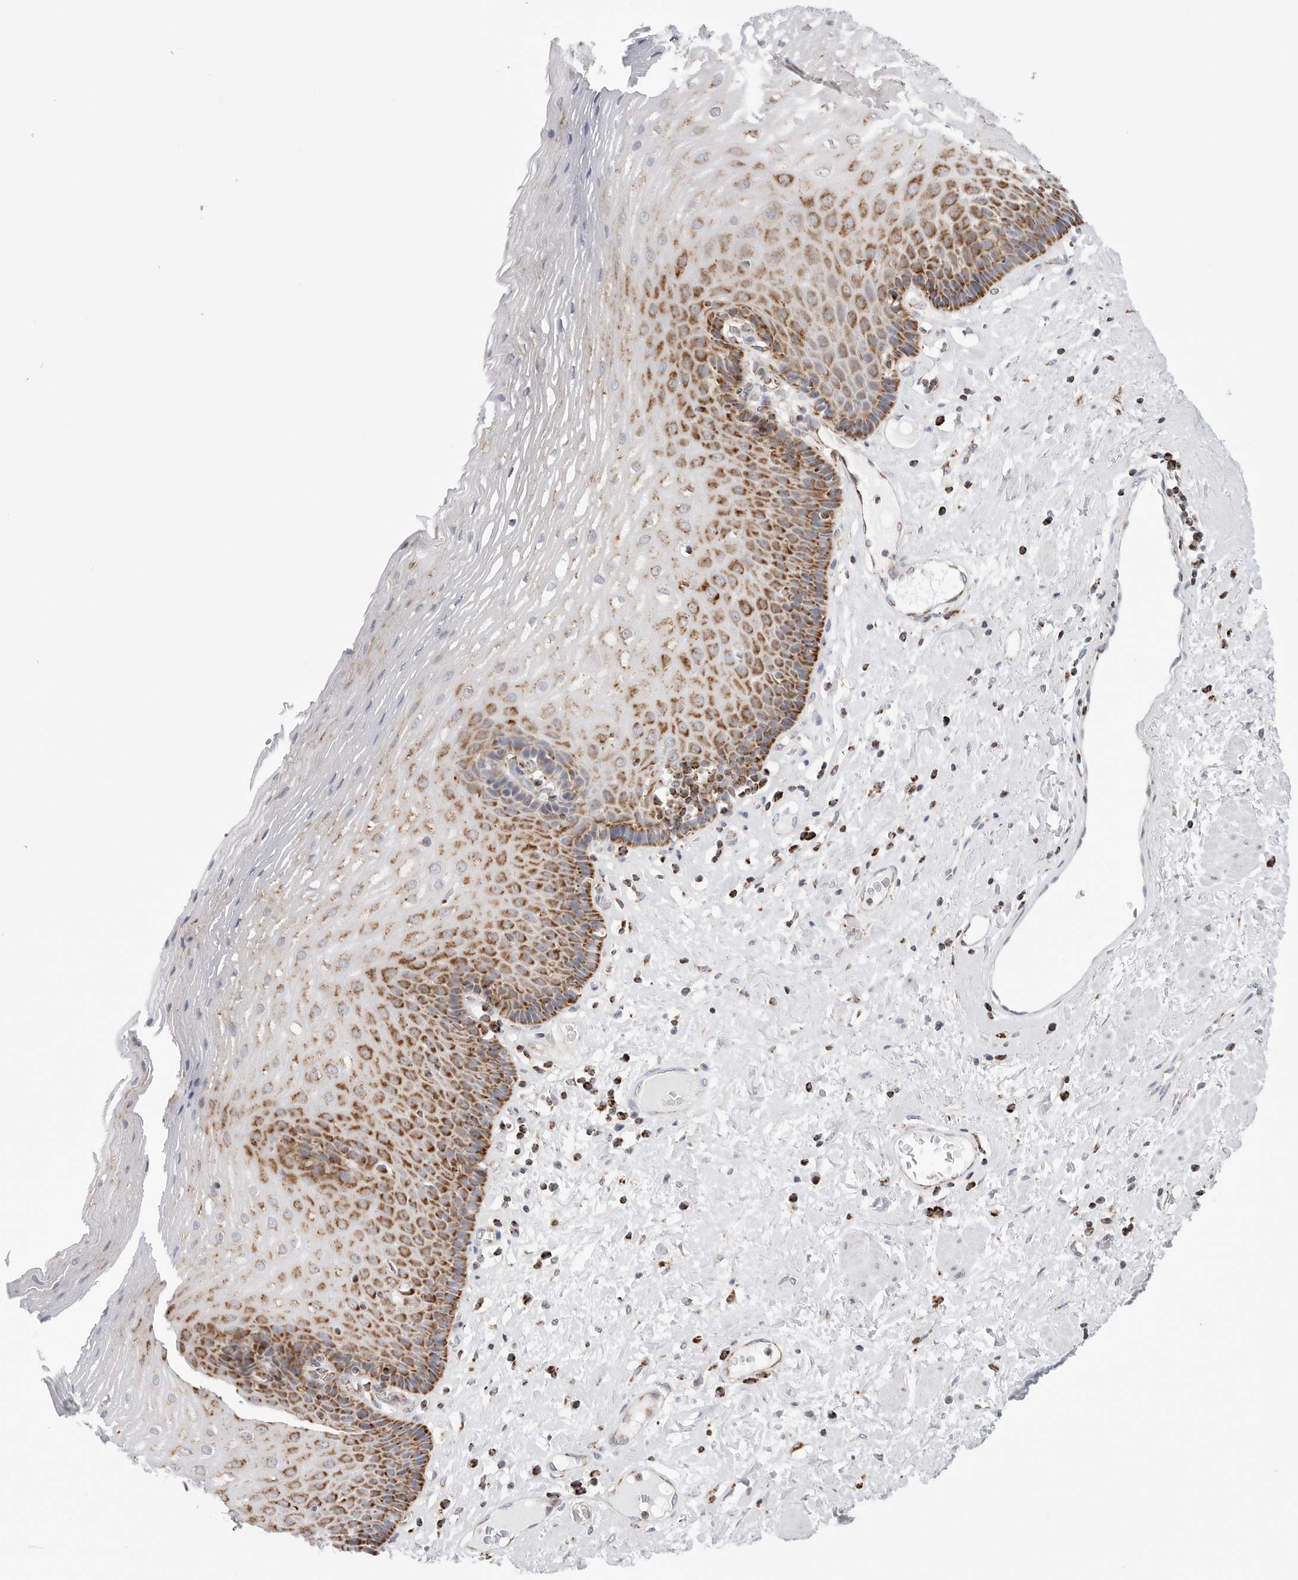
{"staining": {"intensity": "moderate", "quantity": "25%-75%", "location": "cytoplasmic/membranous"}, "tissue": "esophagus", "cell_type": "Squamous epithelial cells", "image_type": "normal", "snomed": [{"axis": "morphology", "description": "Normal tissue, NOS"}, {"axis": "morphology", "description": "Adenocarcinoma, NOS"}, {"axis": "topography", "description": "Esophagus"}], "caption": "Immunohistochemistry micrograph of benign esophagus: human esophagus stained using immunohistochemistry (IHC) reveals medium levels of moderate protein expression localized specifically in the cytoplasmic/membranous of squamous epithelial cells, appearing as a cytoplasmic/membranous brown color.", "gene": "ATP5IF1", "patient": {"sex": "male", "age": 62}}